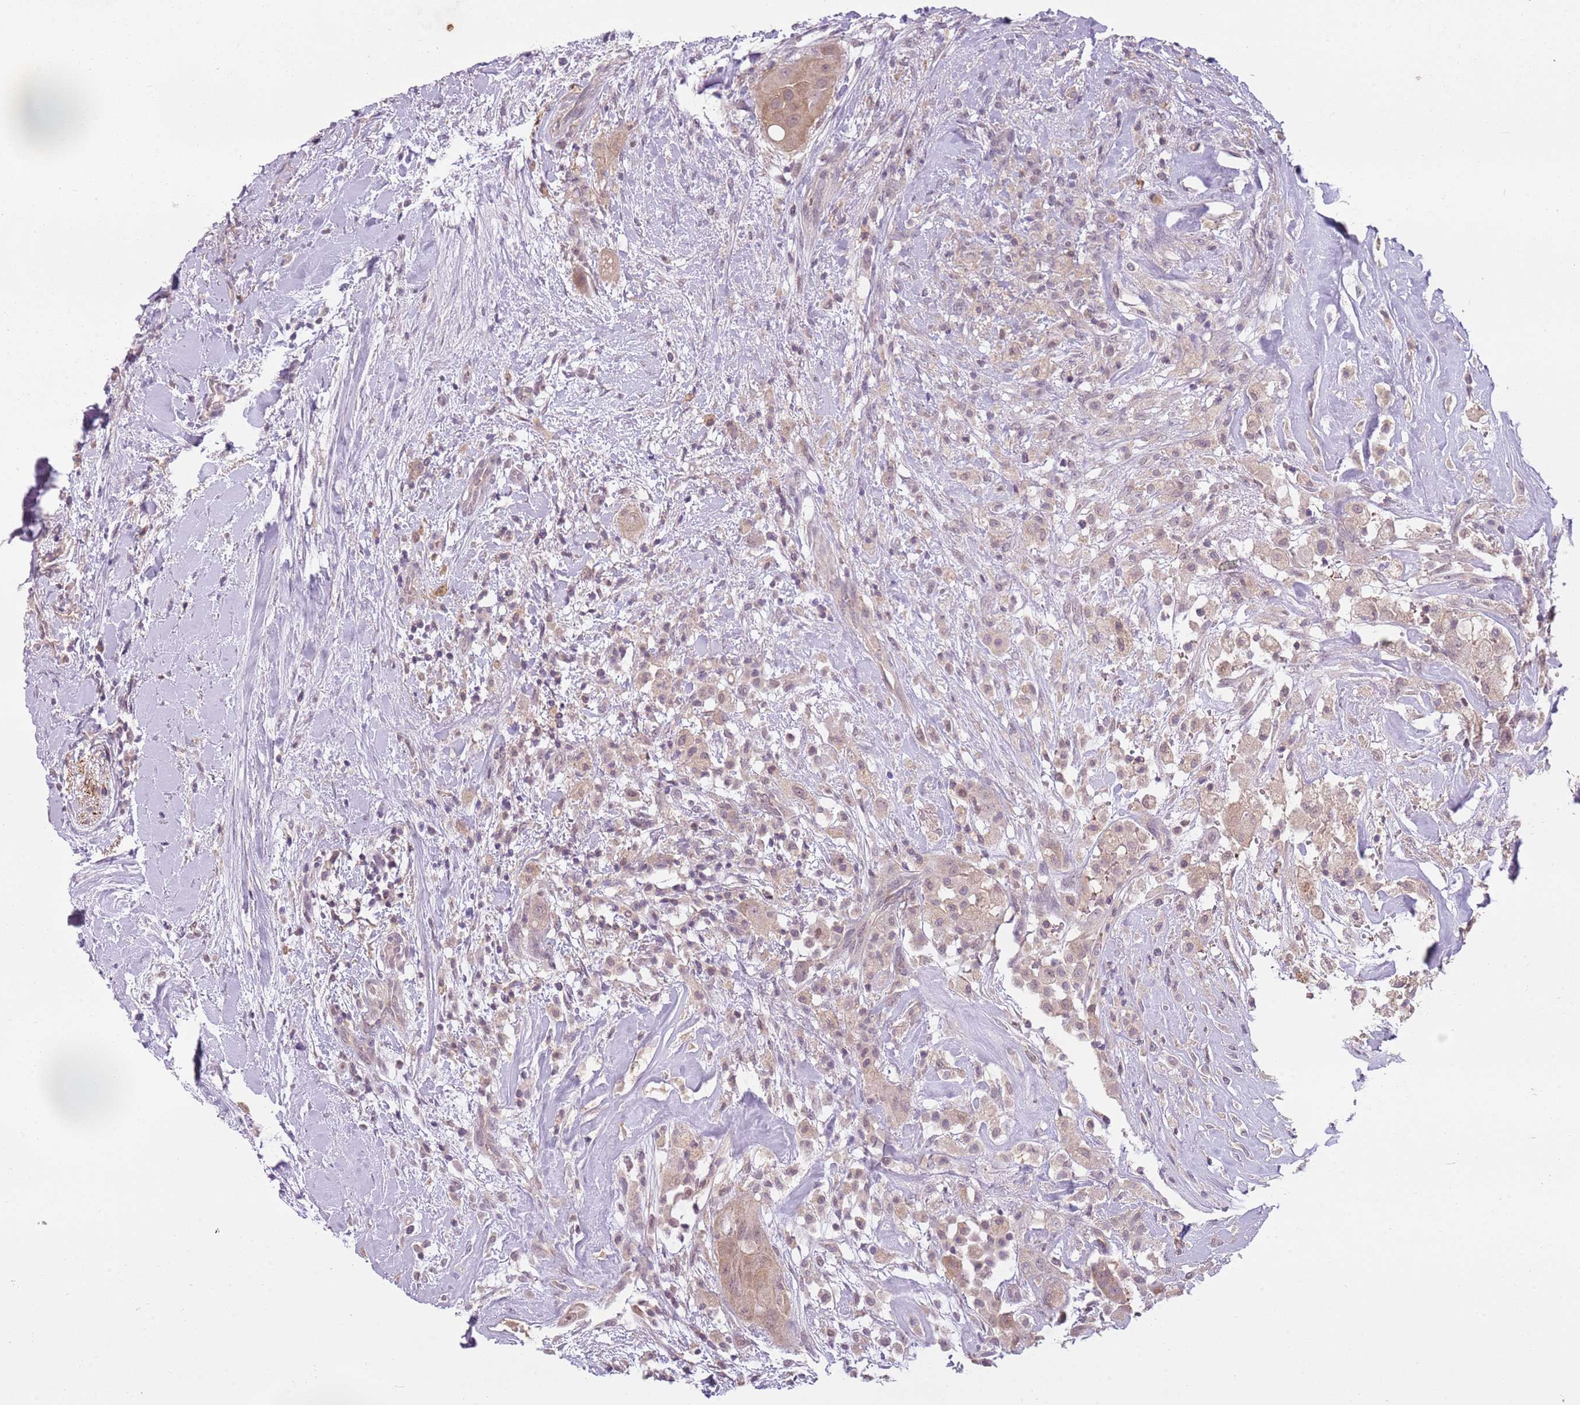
{"staining": {"intensity": "weak", "quantity": "25%-75%", "location": "cytoplasmic/membranous"}, "tissue": "thyroid cancer", "cell_type": "Tumor cells", "image_type": "cancer", "snomed": [{"axis": "morphology", "description": "Normal tissue, NOS"}, {"axis": "morphology", "description": "Papillary adenocarcinoma, NOS"}, {"axis": "topography", "description": "Thyroid gland"}], "caption": "Immunohistochemistry (DAB) staining of human thyroid cancer exhibits weak cytoplasmic/membranous protein staining in approximately 25%-75% of tumor cells.", "gene": "TEKT4", "patient": {"sex": "female", "age": 59}}